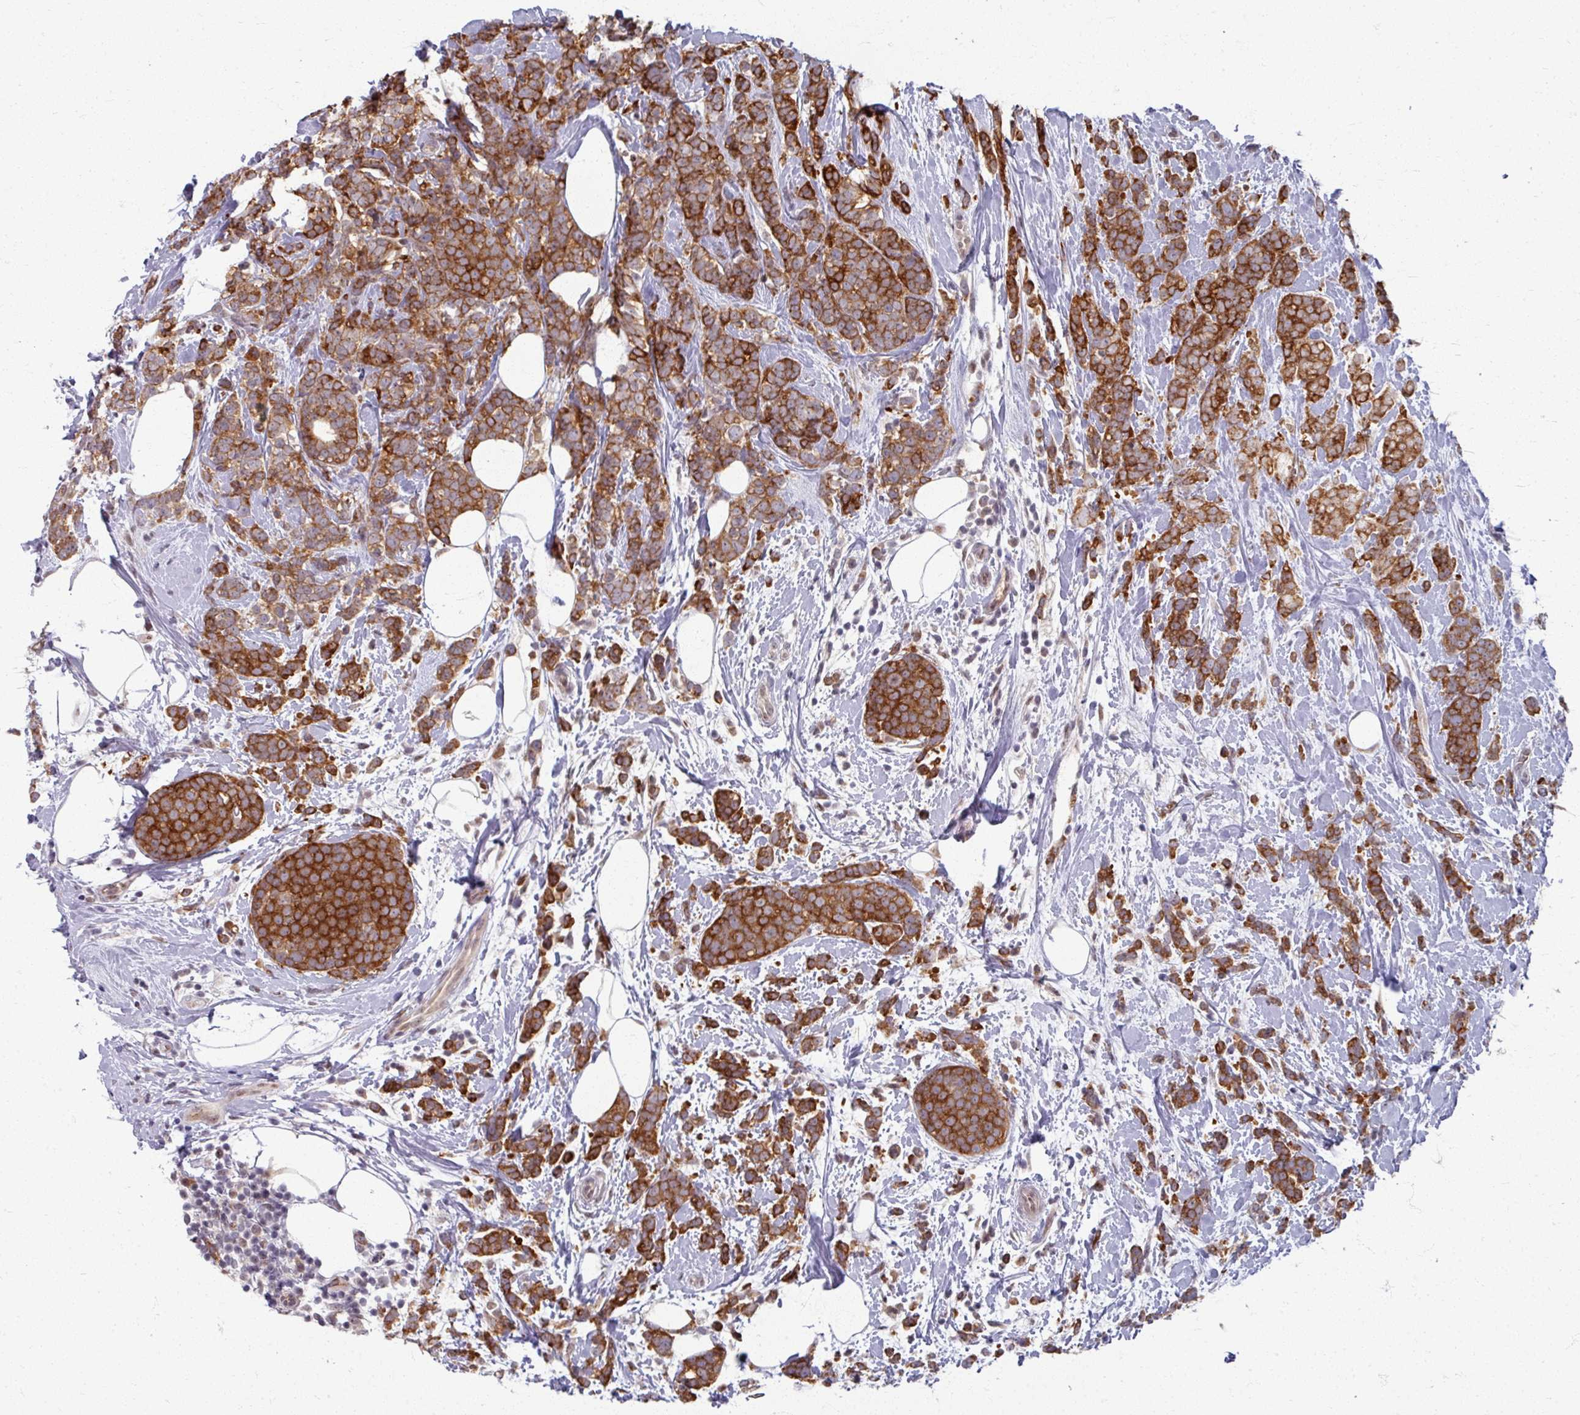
{"staining": {"intensity": "strong", "quantity": ">75%", "location": "cytoplasmic/membranous"}, "tissue": "breast cancer", "cell_type": "Tumor cells", "image_type": "cancer", "snomed": [{"axis": "morphology", "description": "Lobular carcinoma"}, {"axis": "topography", "description": "Breast"}], "caption": "Lobular carcinoma (breast) tissue displays strong cytoplasmic/membranous staining in about >75% of tumor cells, visualized by immunohistochemistry.", "gene": "KLC3", "patient": {"sex": "female", "age": 58}}